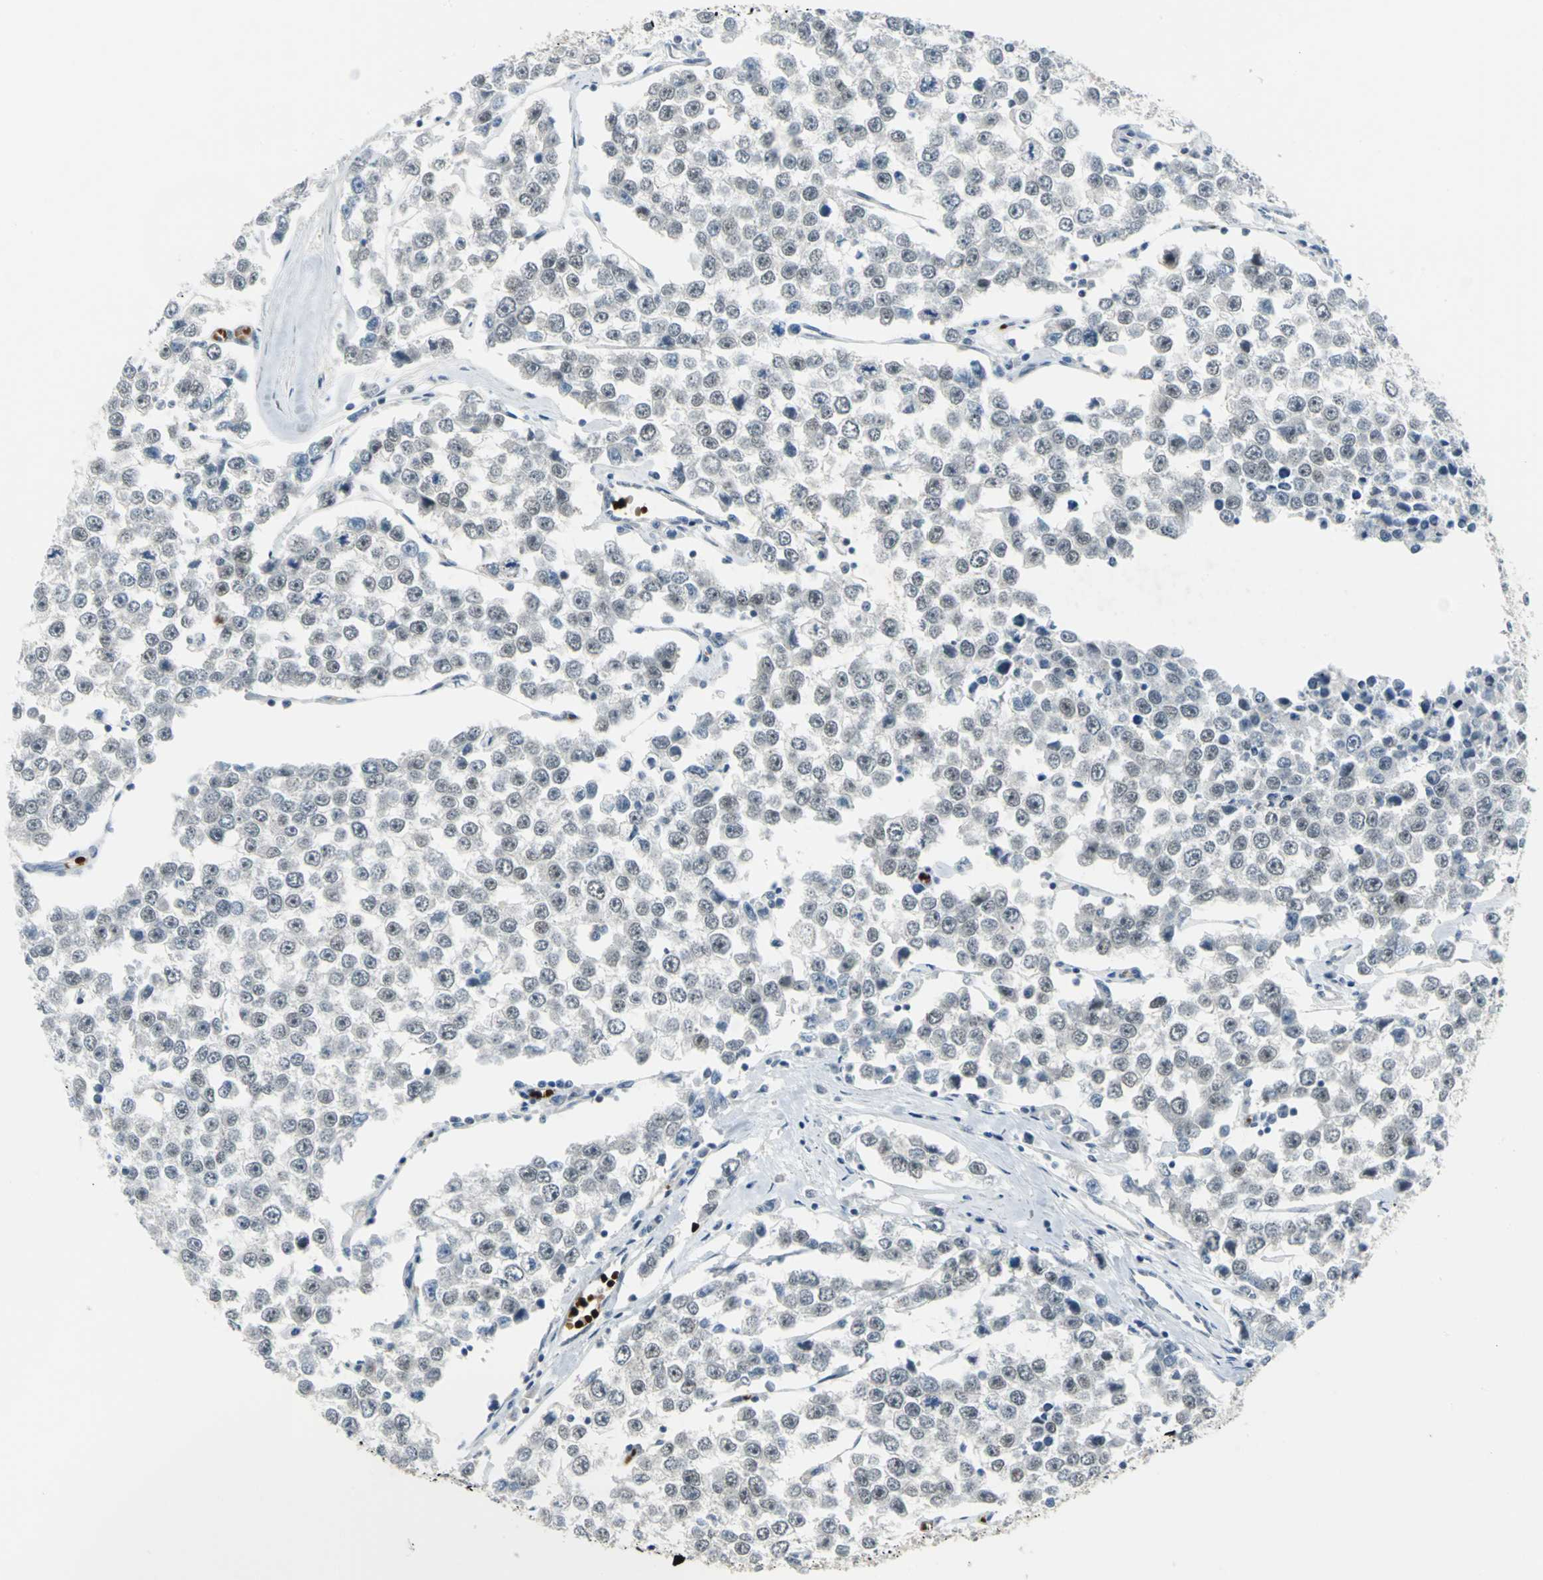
{"staining": {"intensity": "weak", "quantity": "25%-75%", "location": "nuclear"}, "tissue": "testis cancer", "cell_type": "Tumor cells", "image_type": "cancer", "snomed": [{"axis": "morphology", "description": "Seminoma, NOS"}, {"axis": "morphology", "description": "Carcinoma, Embryonal, NOS"}, {"axis": "topography", "description": "Testis"}], "caption": "Protein positivity by immunohistochemistry reveals weak nuclear staining in approximately 25%-75% of tumor cells in testis embryonal carcinoma.", "gene": "GLI3", "patient": {"sex": "male", "age": 52}}